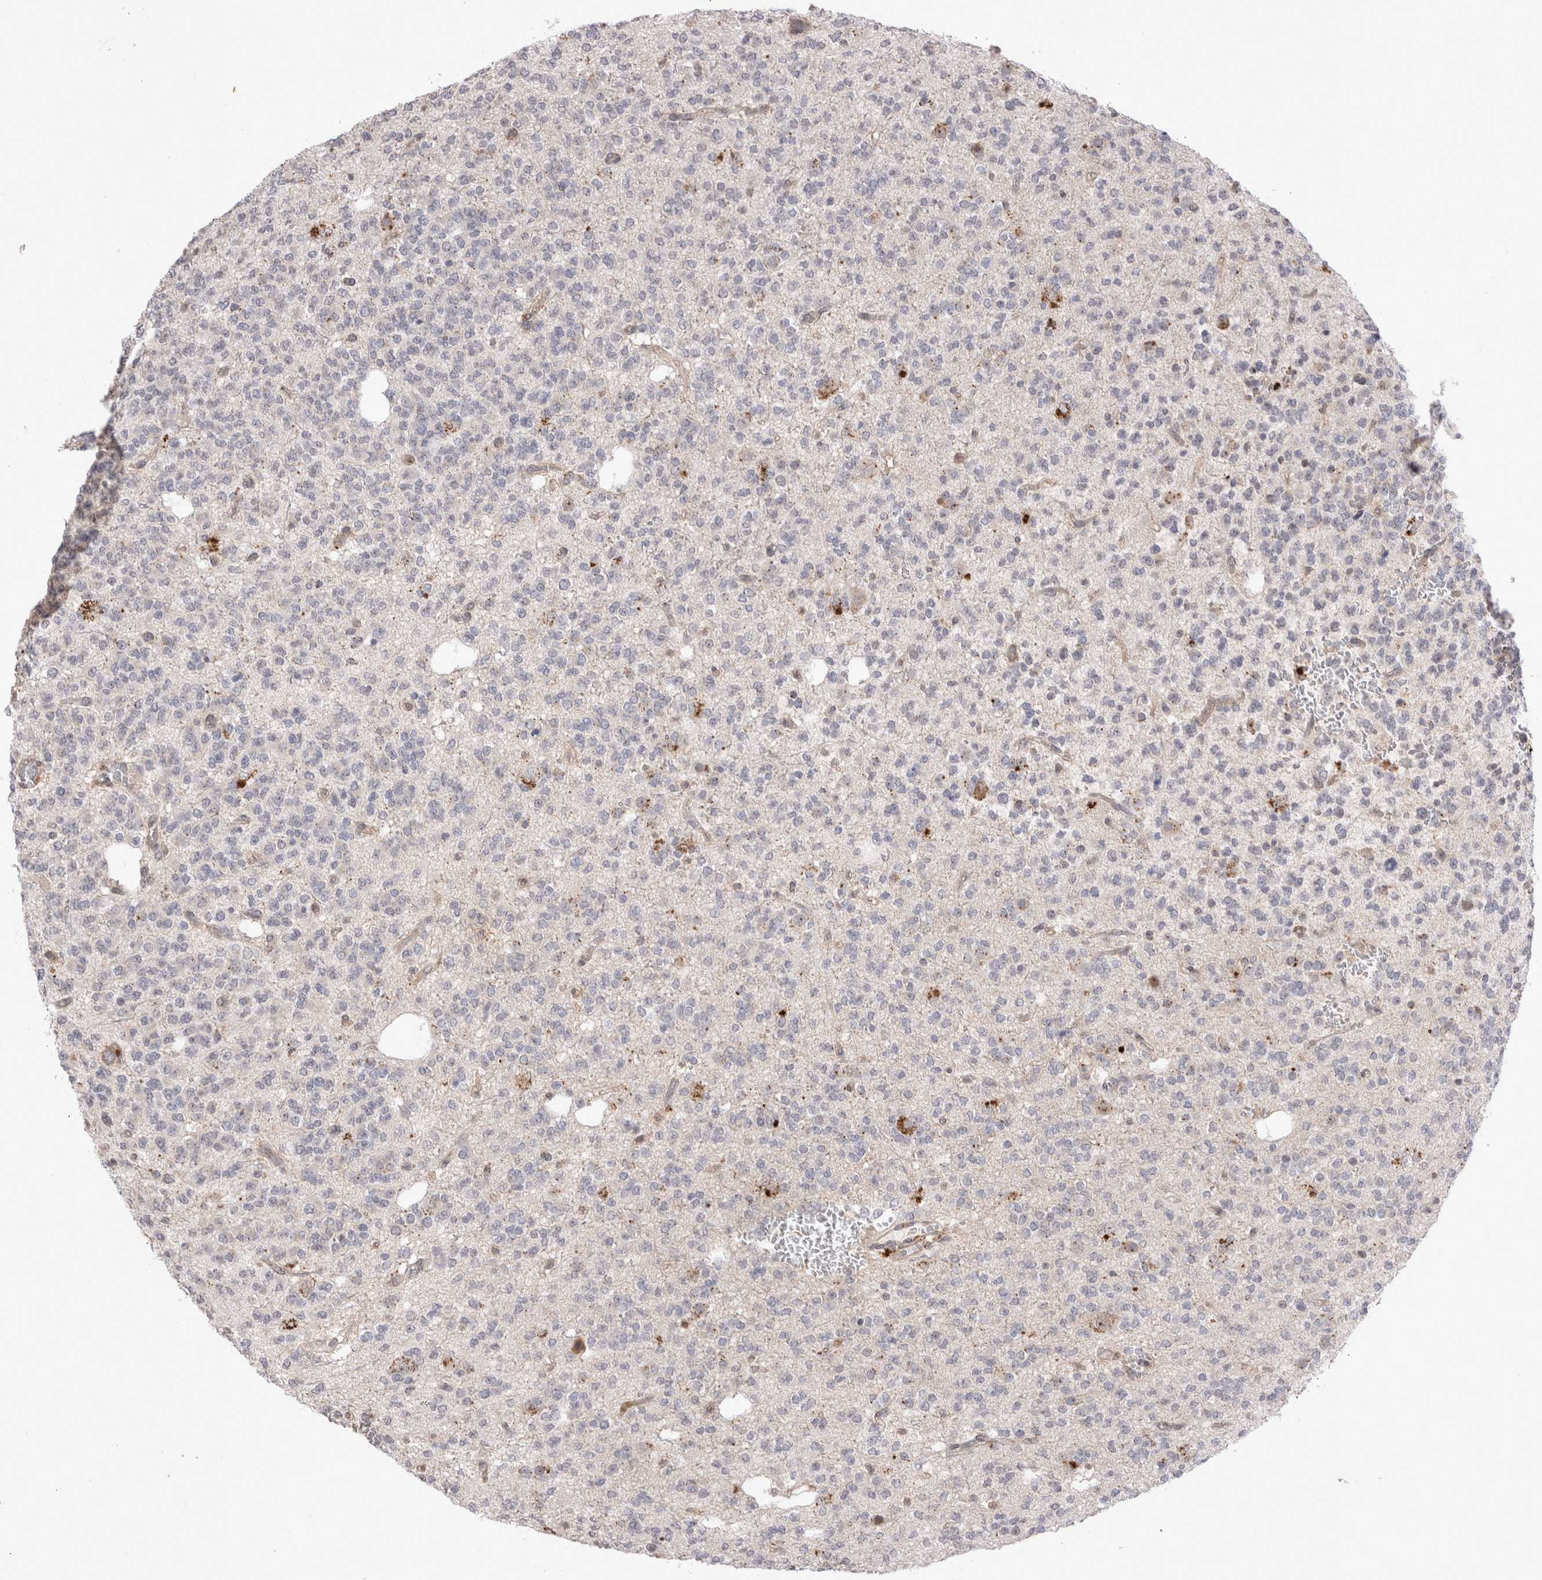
{"staining": {"intensity": "negative", "quantity": "none", "location": "none"}, "tissue": "glioma", "cell_type": "Tumor cells", "image_type": "cancer", "snomed": [{"axis": "morphology", "description": "Glioma, malignant, Low grade"}, {"axis": "topography", "description": "Brain"}], "caption": "DAB (3,3'-diaminobenzidine) immunohistochemical staining of human glioma exhibits no significant positivity in tumor cells.", "gene": "STK11", "patient": {"sex": "male", "age": 38}}